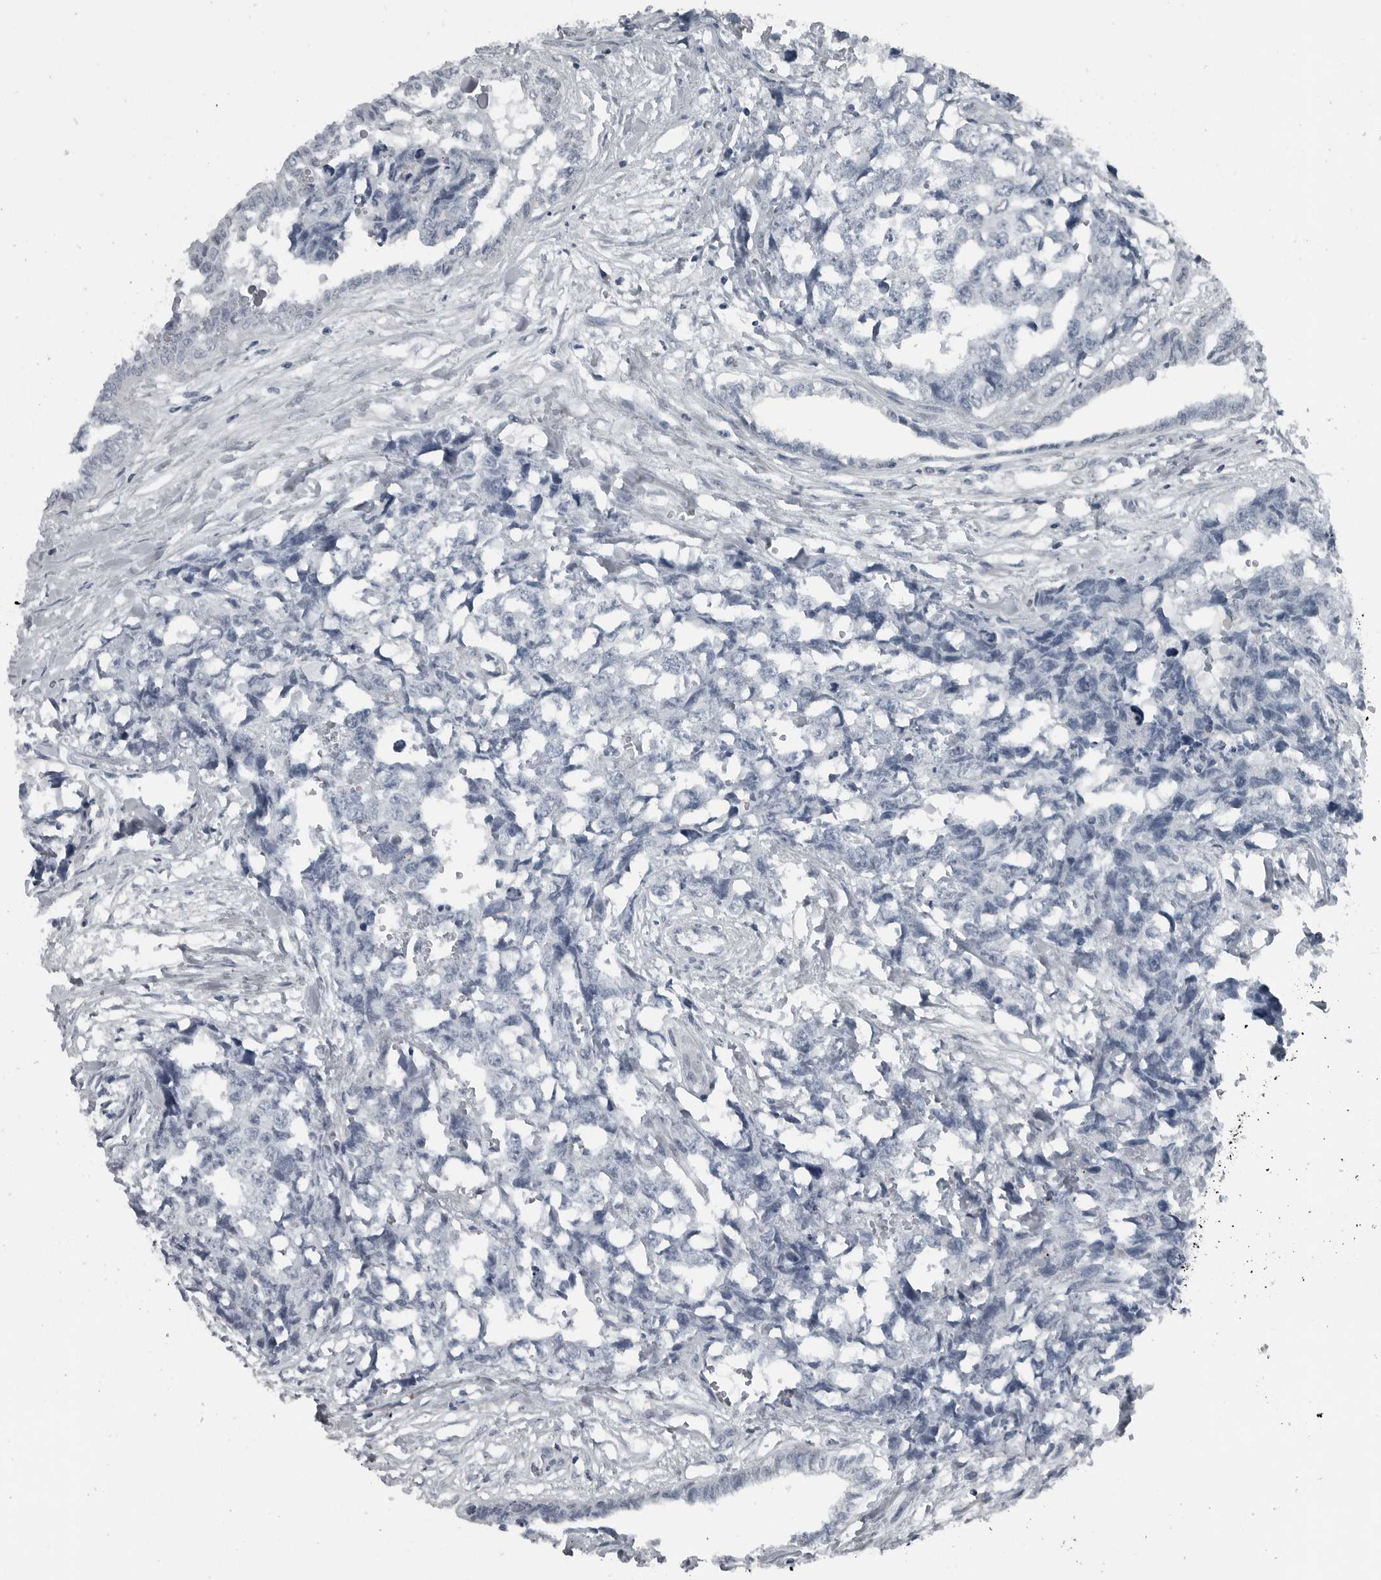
{"staining": {"intensity": "negative", "quantity": "none", "location": "none"}, "tissue": "testis cancer", "cell_type": "Tumor cells", "image_type": "cancer", "snomed": [{"axis": "morphology", "description": "Carcinoma, Embryonal, NOS"}, {"axis": "topography", "description": "Testis"}], "caption": "Image shows no significant protein expression in tumor cells of testis cancer.", "gene": "GAK", "patient": {"sex": "male", "age": 31}}